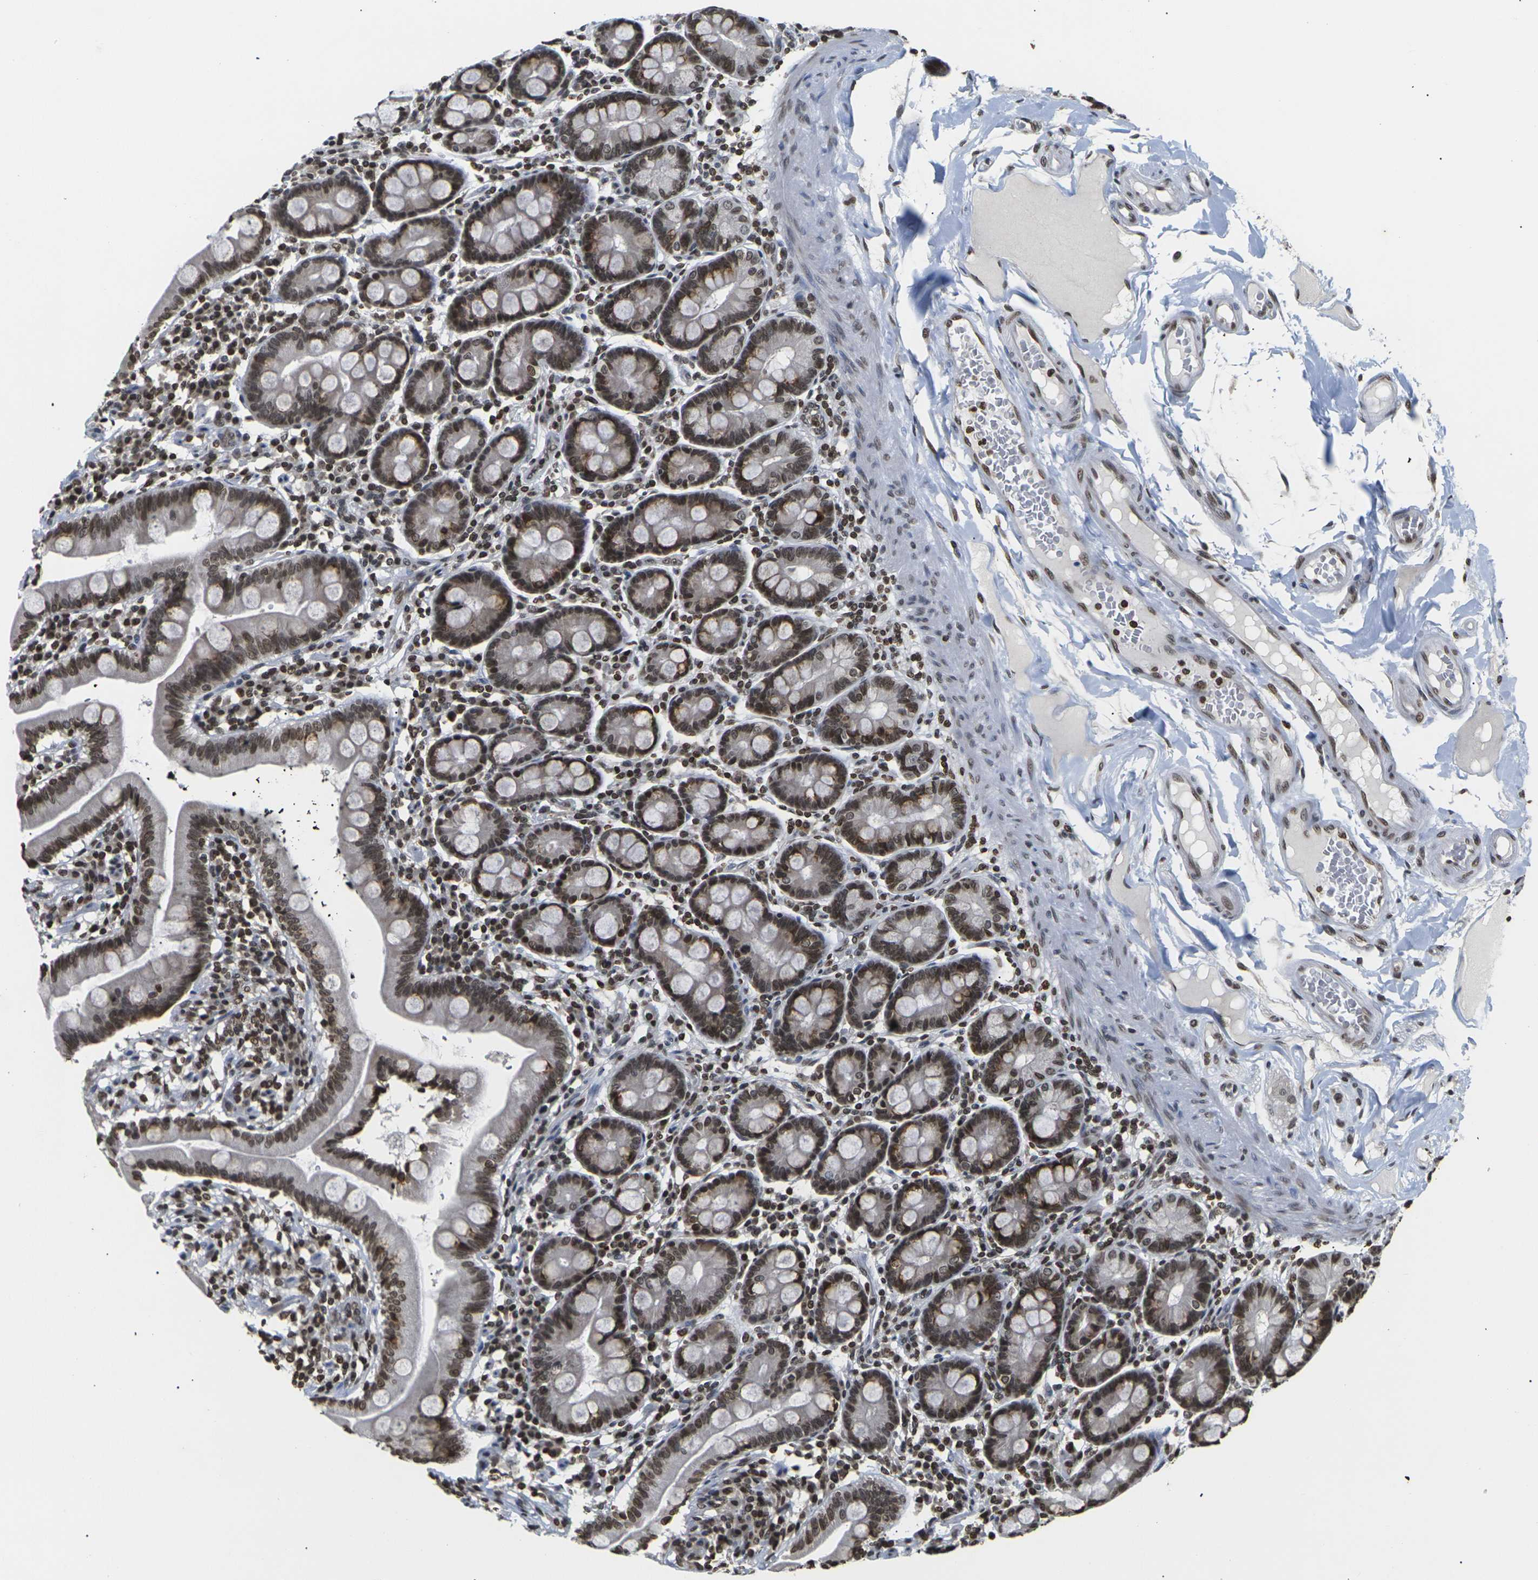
{"staining": {"intensity": "strong", "quantity": ">75%", "location": "nuclear"}, "tissue": "duodenum", "cell_type": "Glandular cells", "image_type": "normal", "snomed": [{"axis": "morphology", "description": "Normal tissue, NOS"}, {"axis": "topography", "description": "Duodenum"}], "caption": "A brown stain labels strong nuclear staining of a protein in glandular cells of benign duodenum. Immunohistochemistry (ihc) stains the protein of interest in brown and the nuclei are stained blue.", "gene": "ETV5", "patient": {"sex": "male", "age": 50}}